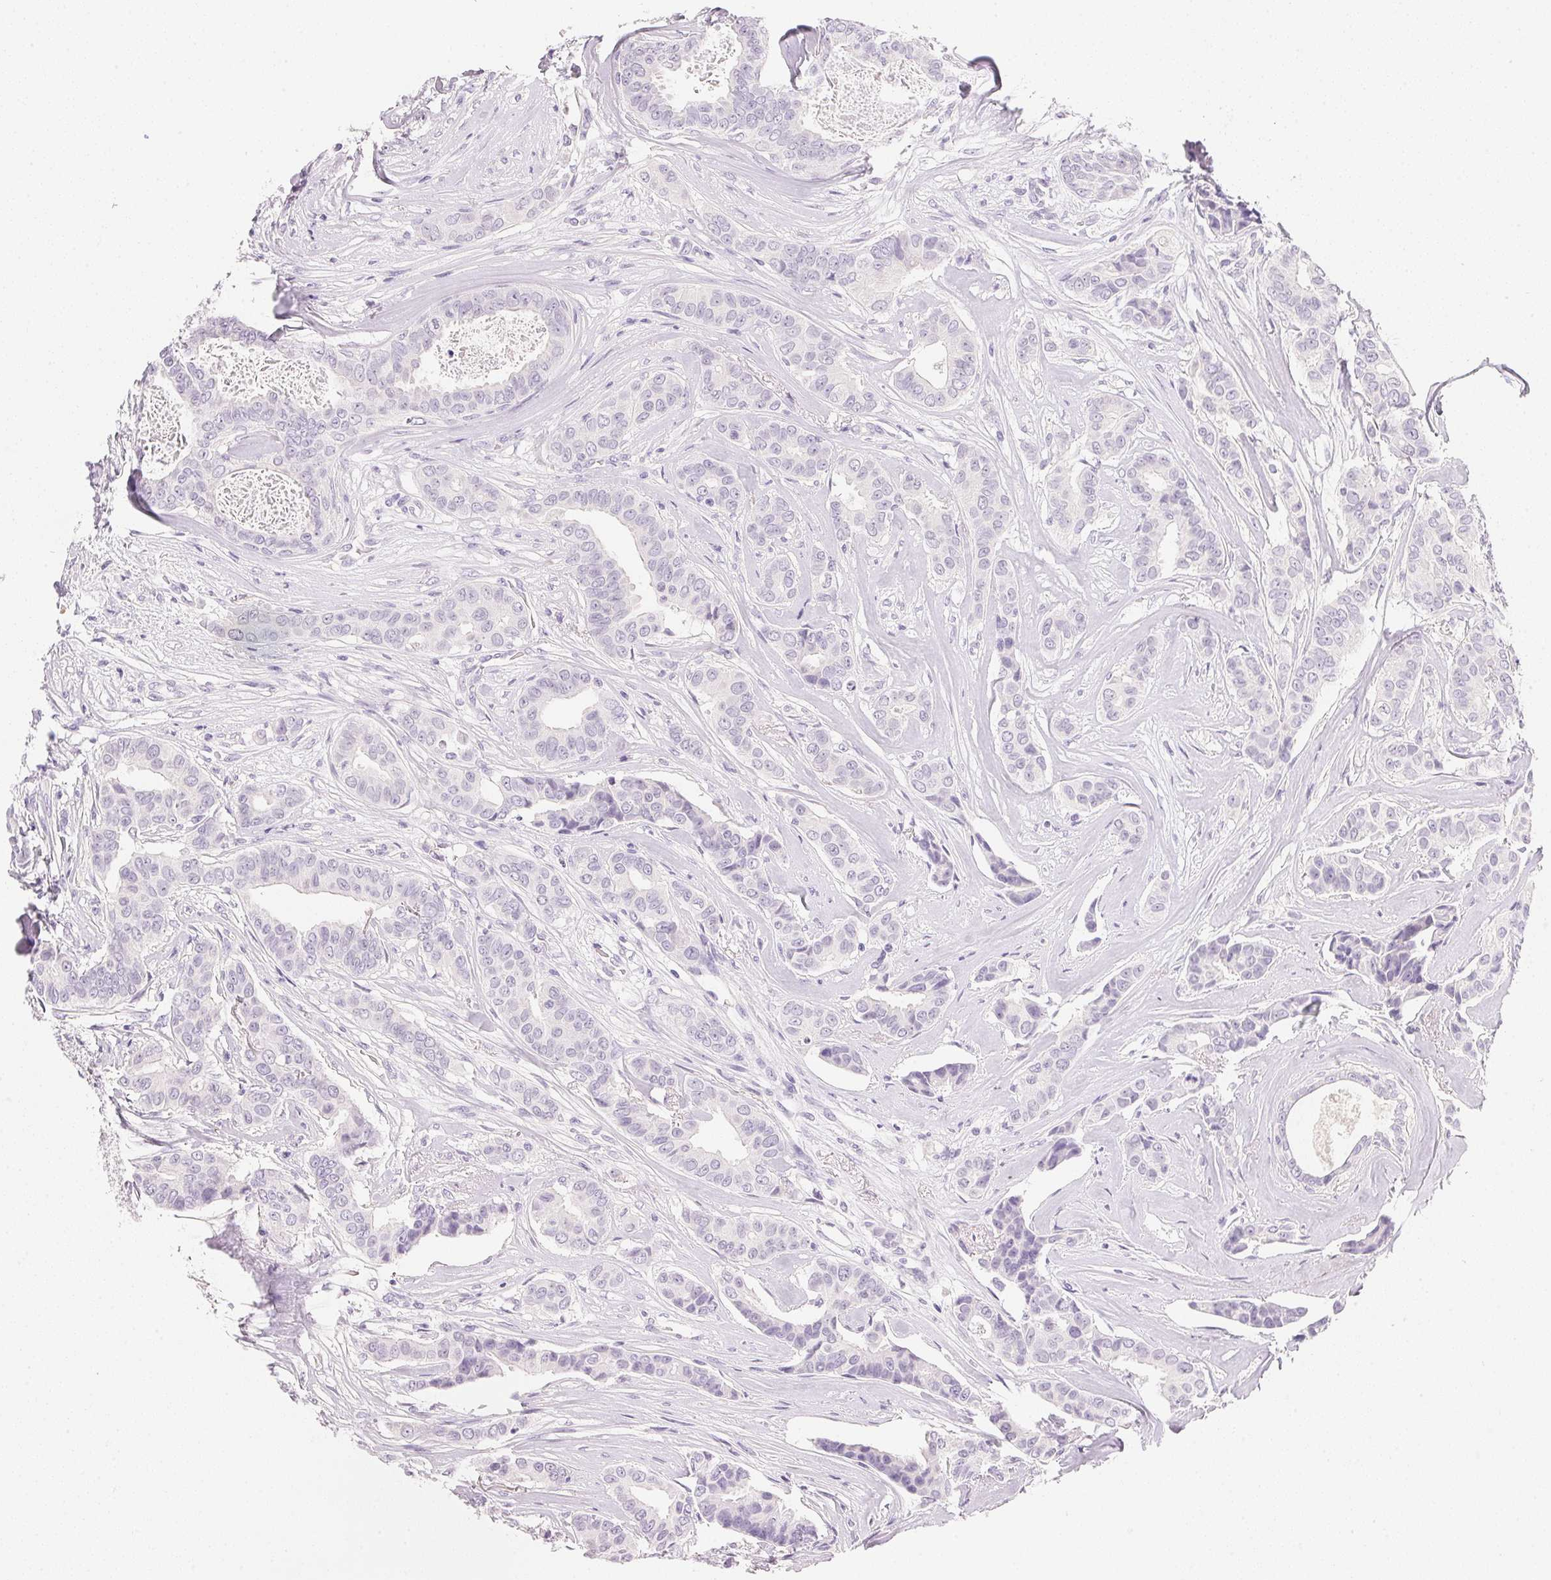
{"staining": {"intensity": "negative", "quantity": "none", "location": "none"}, "tissue": "breast cancer", "cell_type": "Tumor cells", "image_type": "cancer", "snomed": [{"axis": "morphology", "description": "Duct carcinoma"}, {"axis": "topography", "description": "Breast"}], "caption": "This is a micrograph of immunohistochemistry (IHC) staining of invasive ductal carcinoma (breast), which shows no staining in tumor cells.", "gene": "ACP3", "patient": {"sex": "female", "age": 45}}